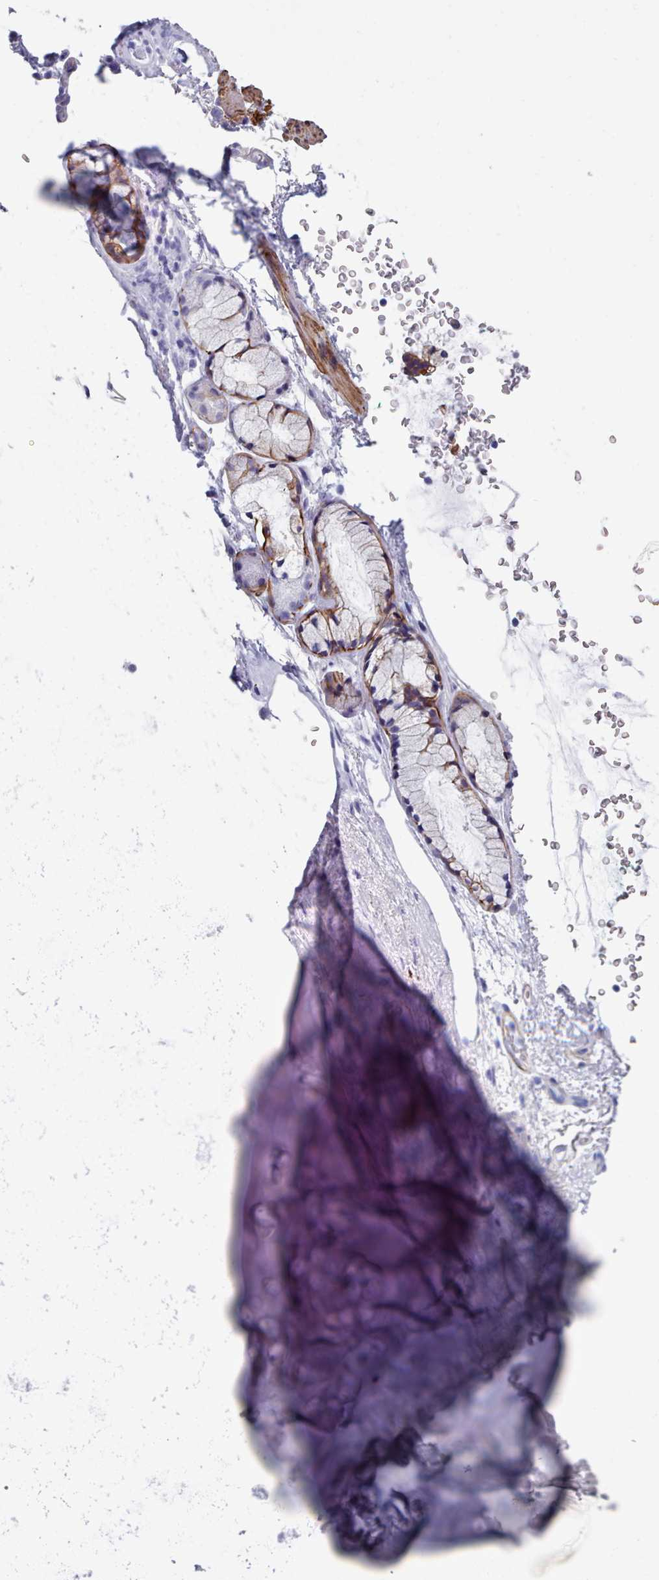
{"staining": {"intensity": "negative", "quantity": "none", "location": "none"}, "tissue": "adipose tissue", "cell_type": "Adipocytes", "image_type": "normal", "snomed": [{"axis": "morphology", "description": "Normal tissue, NOS"}, {"axis": "topography", "description": "Cartilage tissue"}, {"axis": "topography", "description": "Bronchus"}], "caption": "Adipose tissue stained for a protein using immunohistochemistry (IHC) shows no positivity adipocytes.", "gene": "FPGS", "patient": {"sex": "female", "age": 72}}